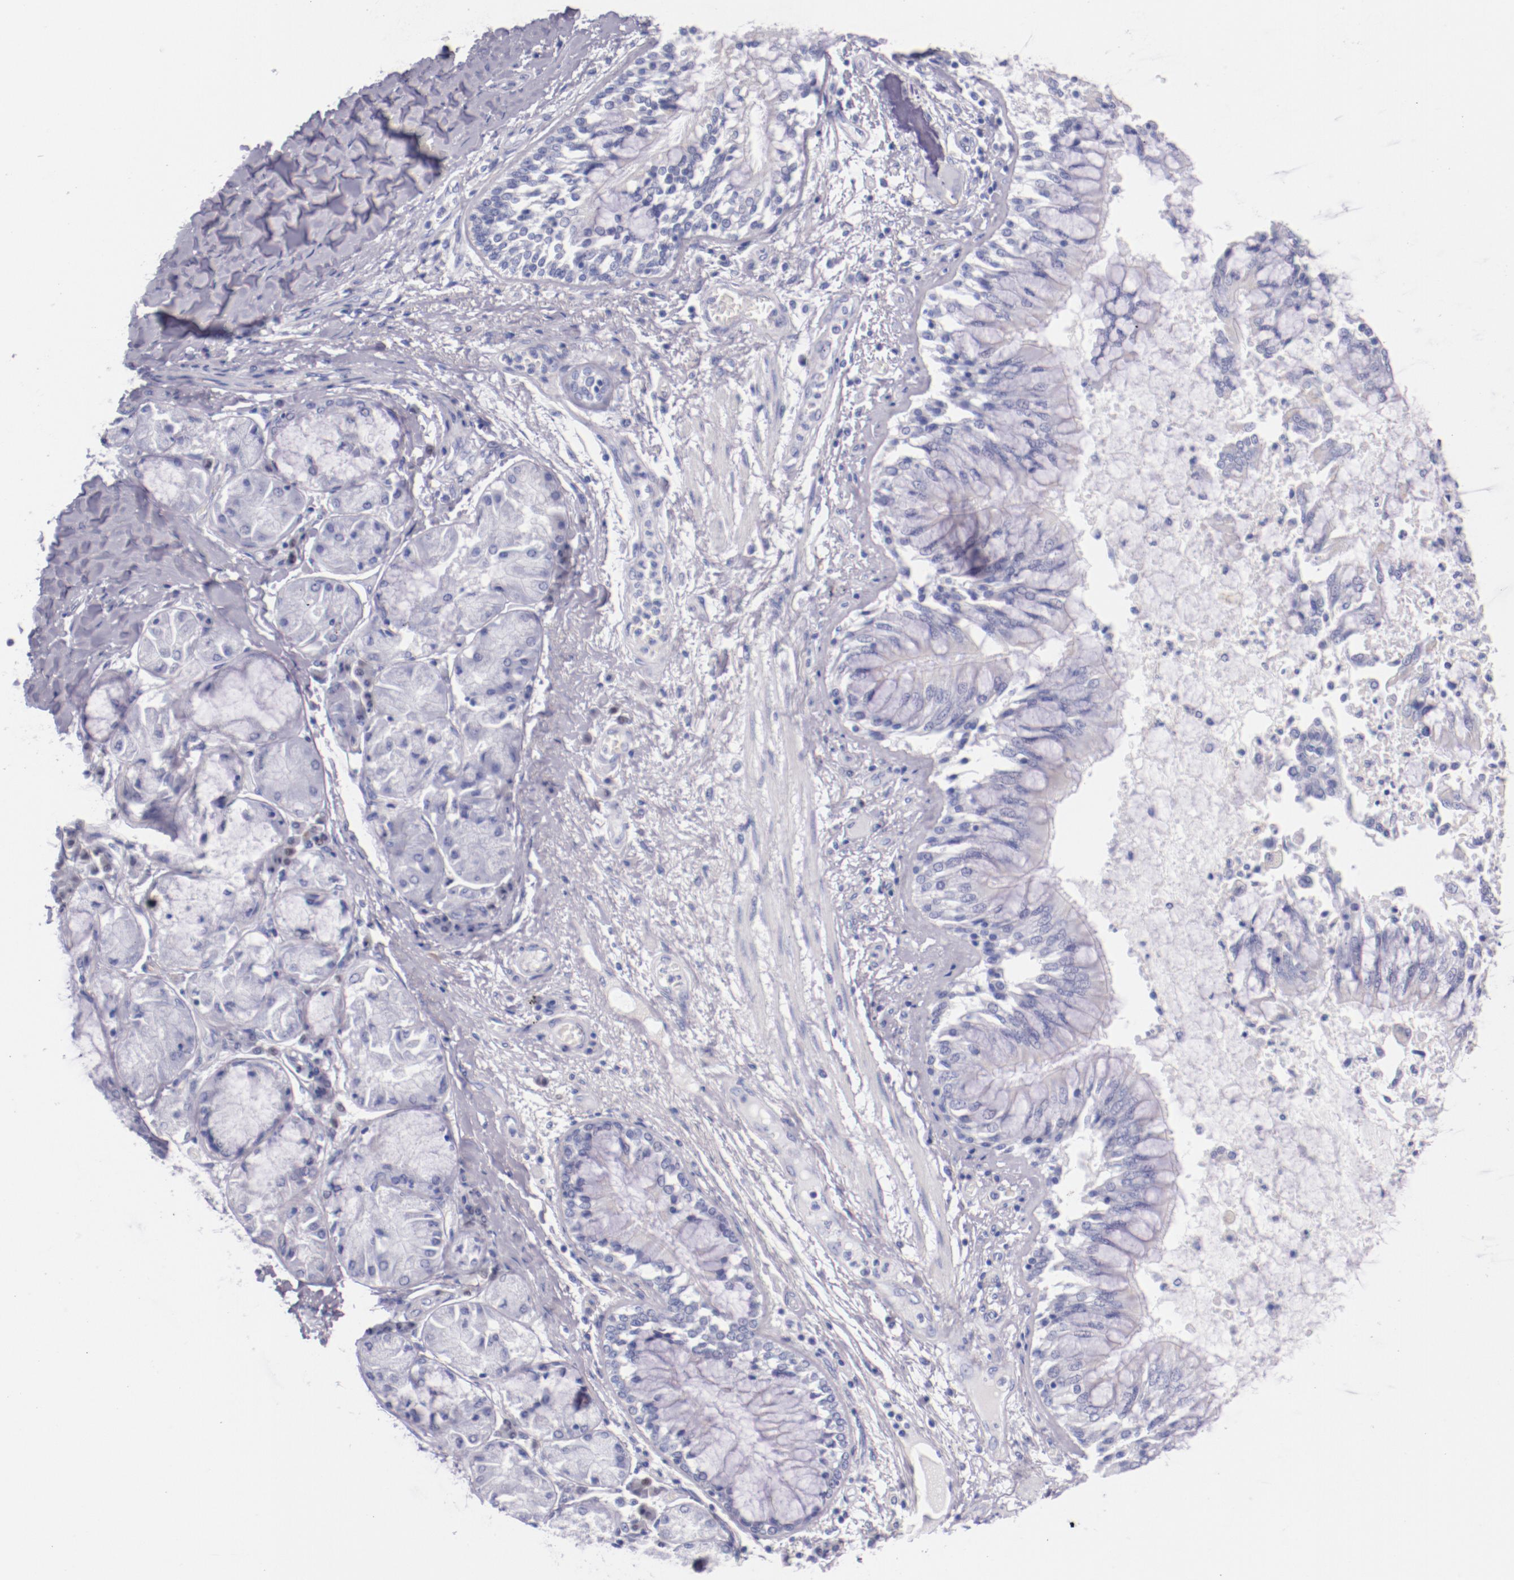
{"staining": {"intensity": "negative", "quantity": "none", "location": "none"}, "tissue": "bronchus", "cell_type": "Respiratory epithelial cells", "image_type": "normal", "snomed": [{"axis": "morphology", "description": "Normal tissue, NOS"}, {"axis": "topography", "description": "Cartilage tissue"}, {"axis": "topography", "description": "Bronchus"}, {"axis": "topography", "description": "Lung"}], "caption": "Immunohistochemistry histopathology image of normal bronchus stained for a protein (brown), which demonstrates no expression in respiratory epithelial cells.", "gene": "IRF4", "patient": {"sex": "female", "age": 49}}